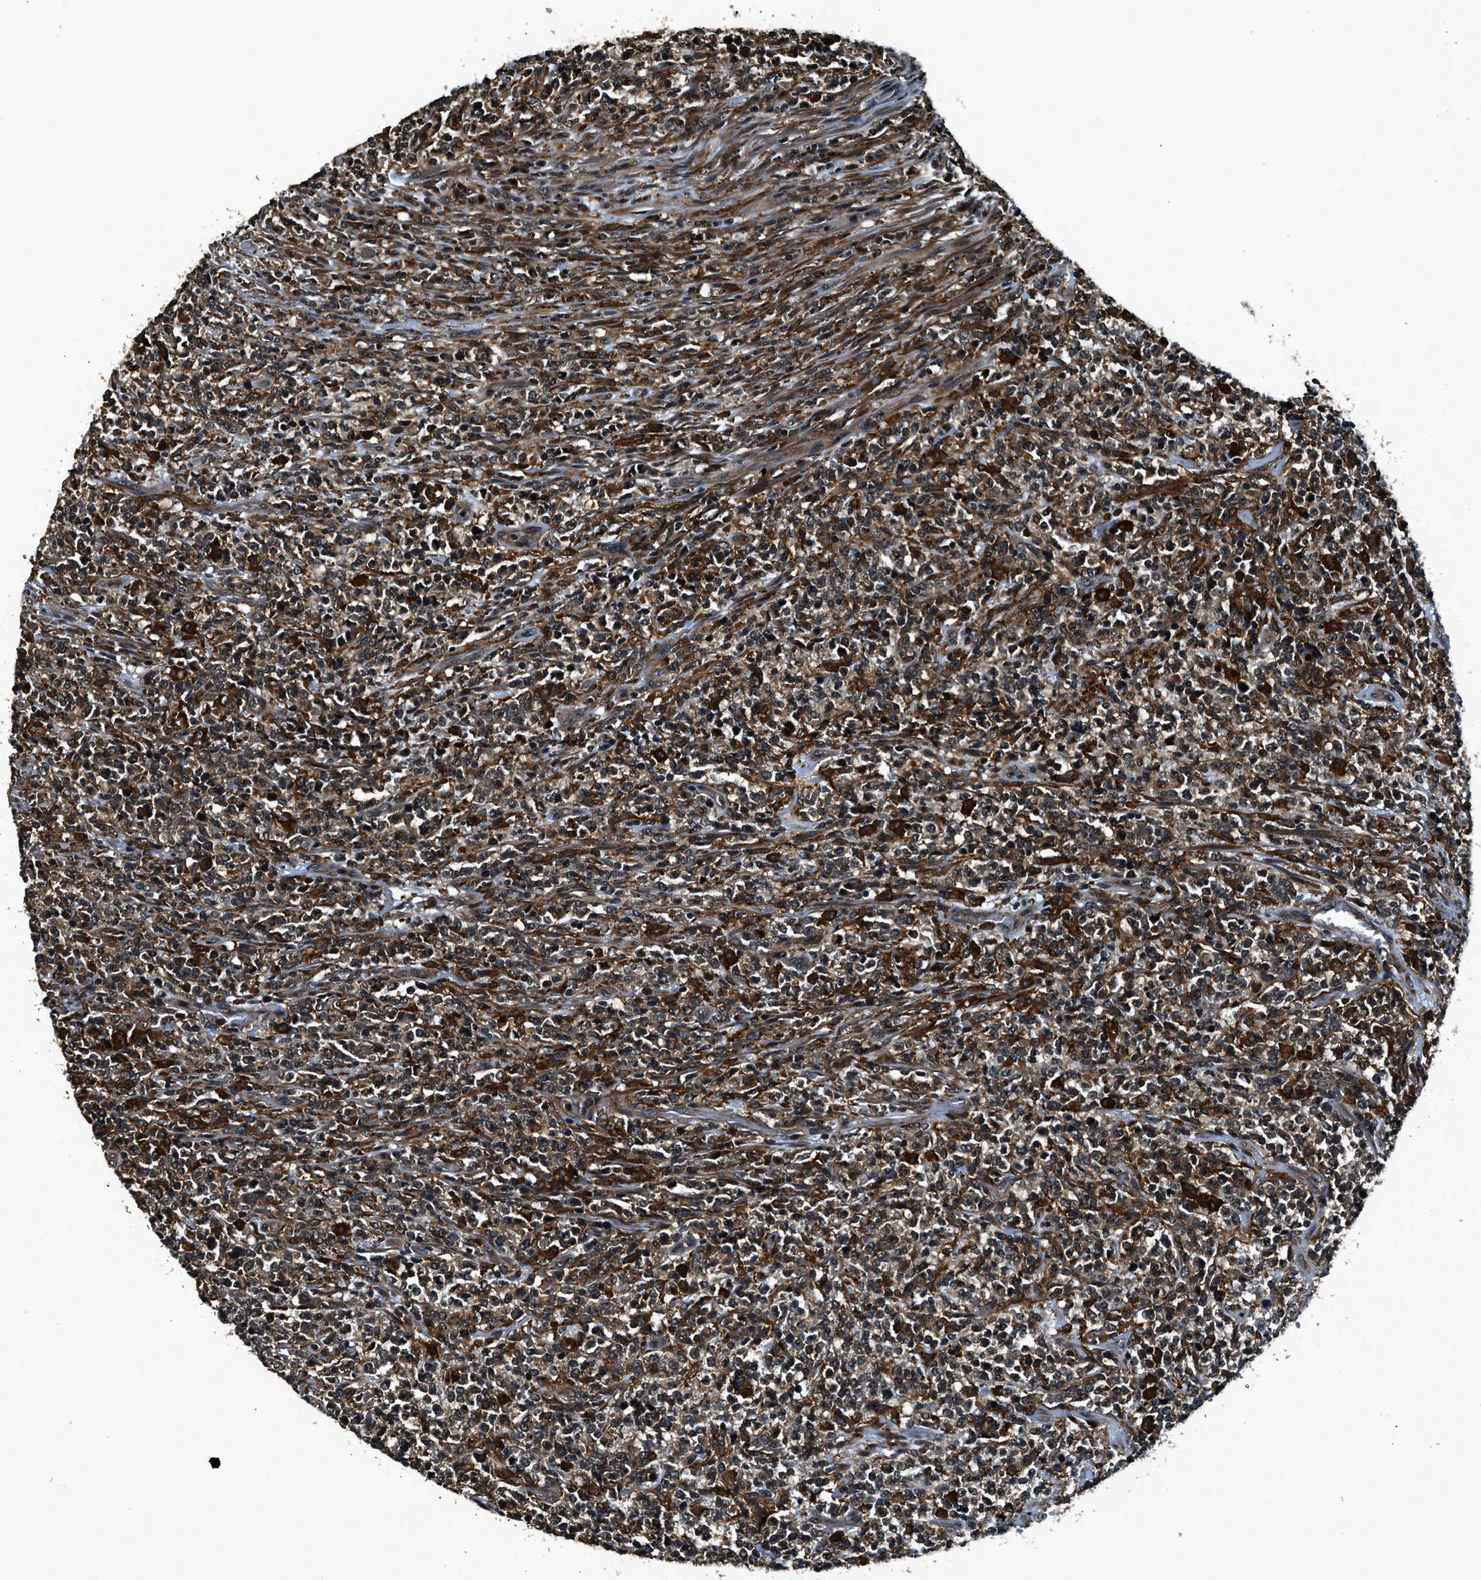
{"staining": {"intensity": "strong", "quantity": "25%-75%", "location": "cytoplasmic/membranous"}, "tissue": "lymphoma", "cell_type": "Tumor cells", "image_type": "cancer", "snomed": [{"axis": "morphology", "description": "Malignant lymphoma, non-Hodgkin's type, High grade"}, {"axis": "topography", "description": "Soft tissue"}], "caption": "Protein expression analysis of human lymphoma reveals strong cytoplasmic/membranous expression in approximately 25%-75% of tumor cells.", "gene": "ARHGEF11", "patient": {"sex": "male", "age": 18}}